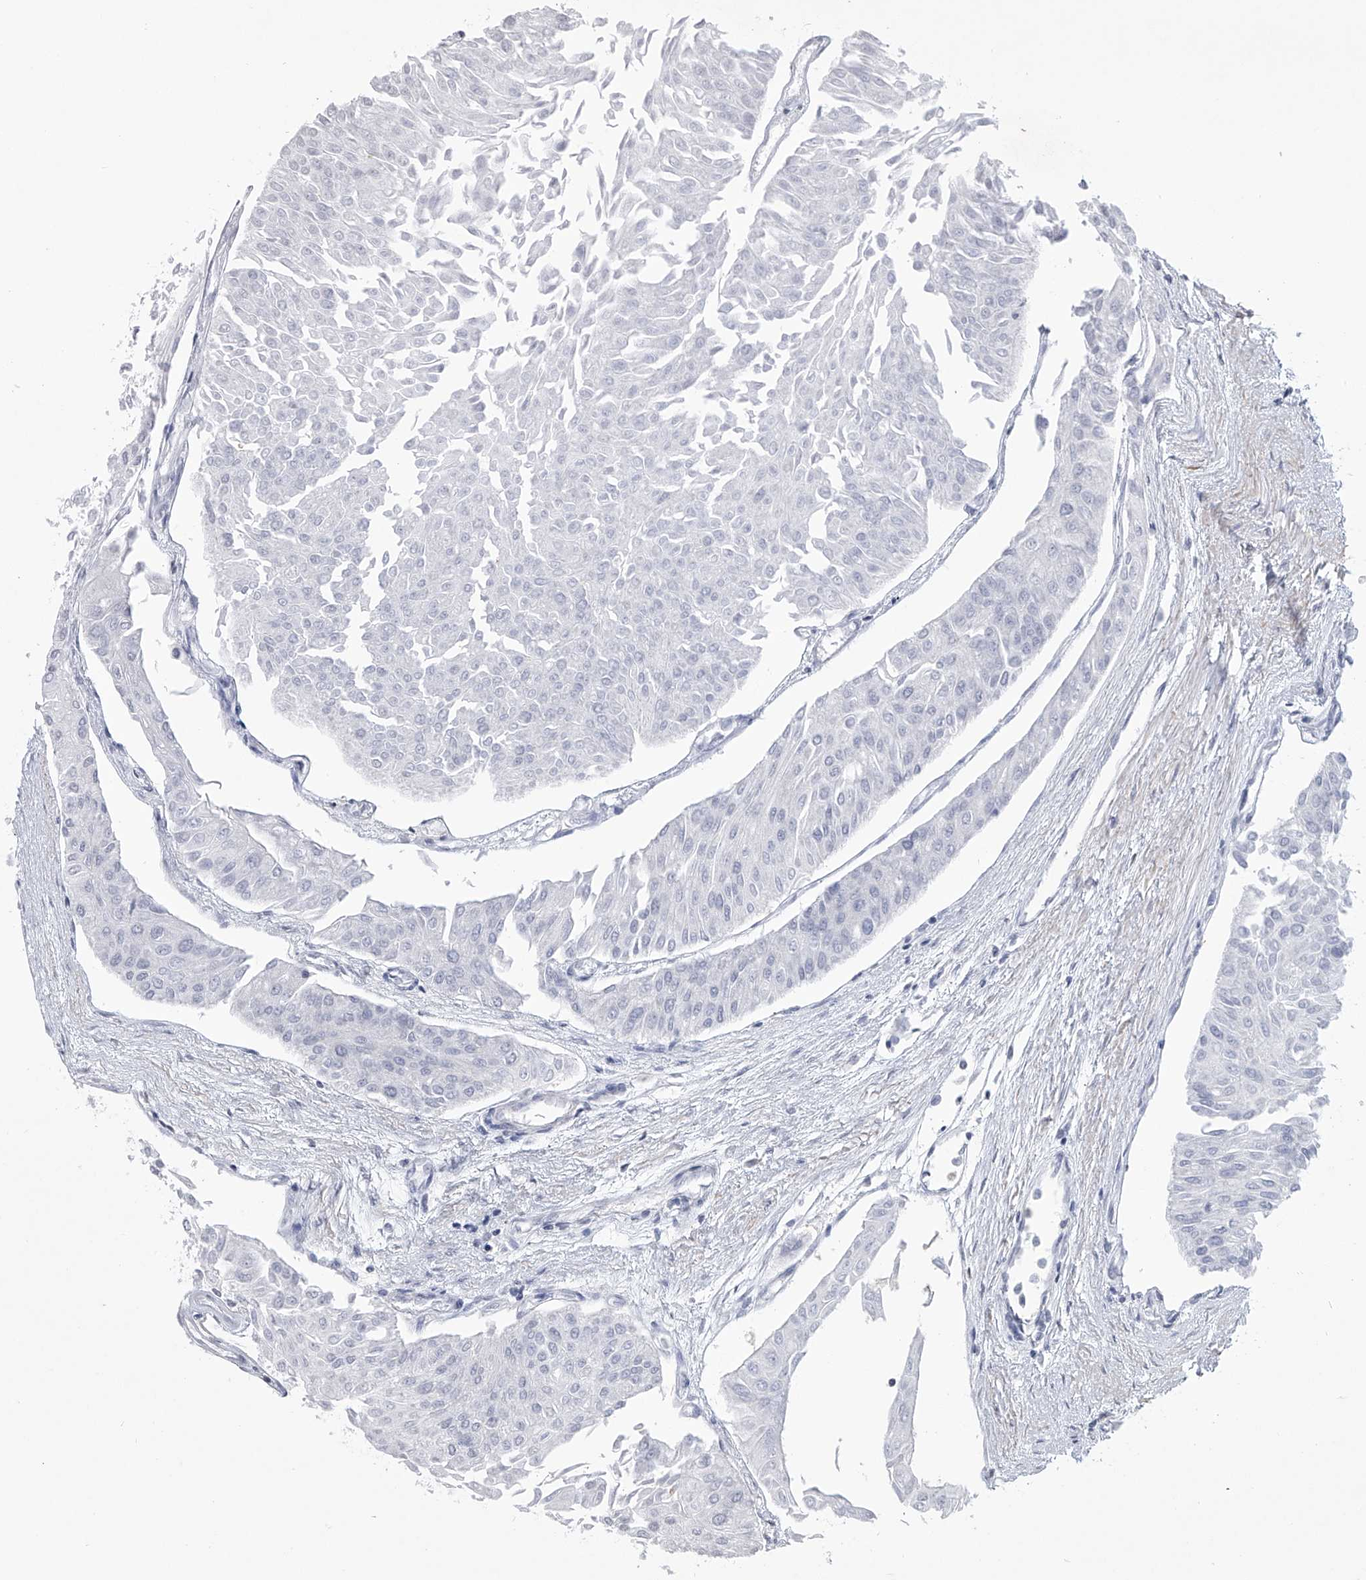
{"staining": {"intensity": "negative", "quantity": "none", "location": "none"}, "tissue": "urothelial cancer", "cell_type": "Tumor cells", "image_type": "cancer", "snomed": [{"axis": "morphology", "description": "Urothelial carcinoma, Low grade"}, {"axis": "topography", "description": "Urinary bladder"}], "caption": "This micrograph is of urothelial cancer stained with IHC to label a protein in brown with the nuclei are counter-stained blue. There is no expression in tumor cells. (Stains: DAB immunohistochemistry with hematoxylin counter stain, Microscopy: brightfield microscopy at high magnification).", "gene": "TASP1", "patient": {"sex": "male", "age": 67}}